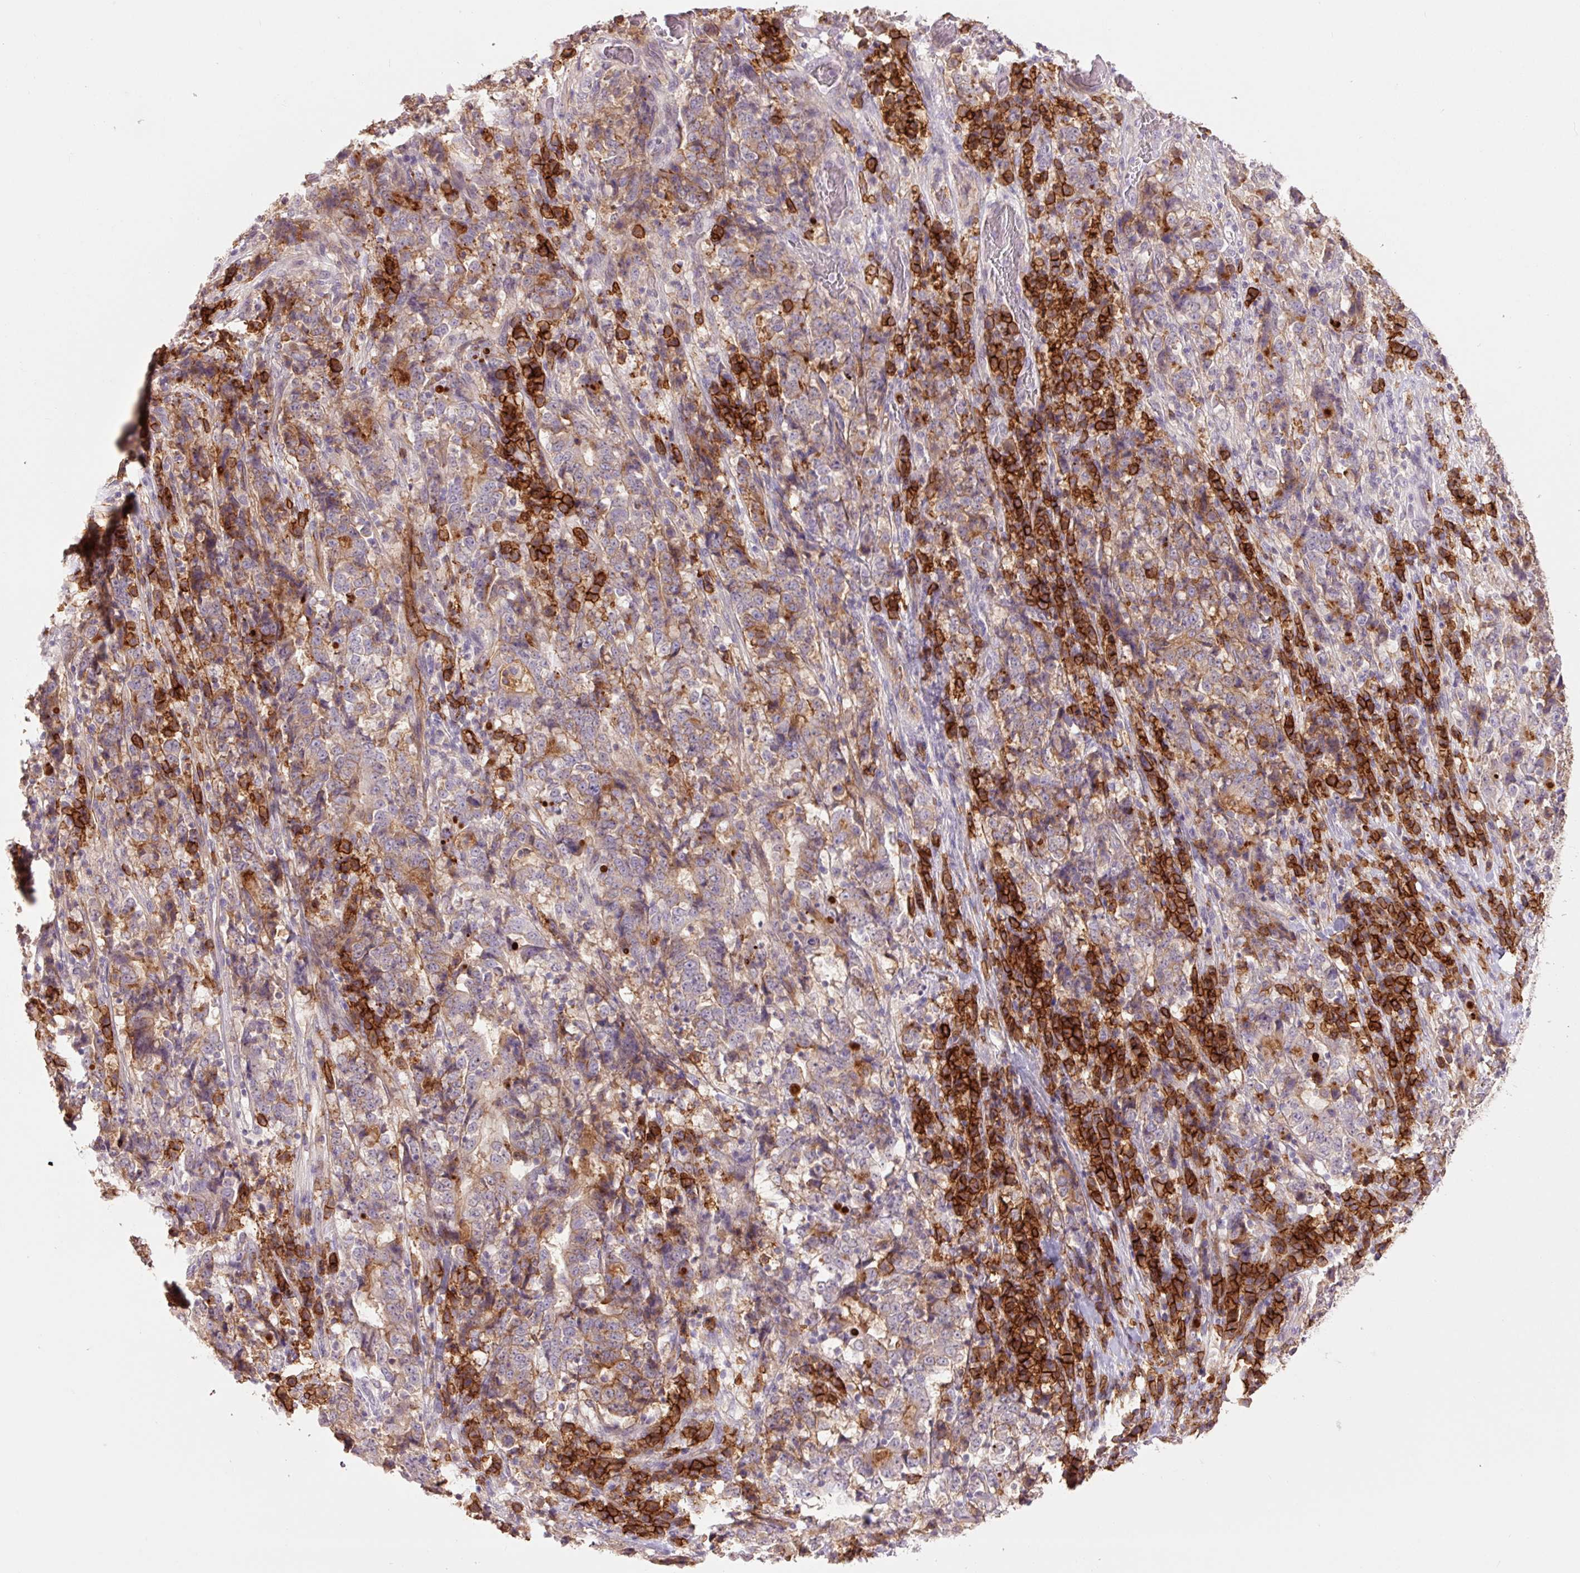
{"staining": {"intensity": "moderate", "quantity": "25%-75%", "location": "cytoplasmic/membranous"}, "tissue": "stomach cancer", "cell_type": "Tumor cells", "image_type": "cancer", "snomed": [{"axis": "morphology", "description": "Normal tissue, NOS"}, {"axis": "morphology", "description": "Adenocarcinoma, NOS"}, {"axis": "topography", "description": "Stomach, upper"}, {"axis": "topography", "description": "Stomach"}], "caption": "The immunohistochemical stain shows moderate cytoplasmic/membranous positivity in tumor cells of adenocarcinoma (stomach) tissue.", "gene": "SLC1A4", "patient": {"sex": "male", "age": 59}}